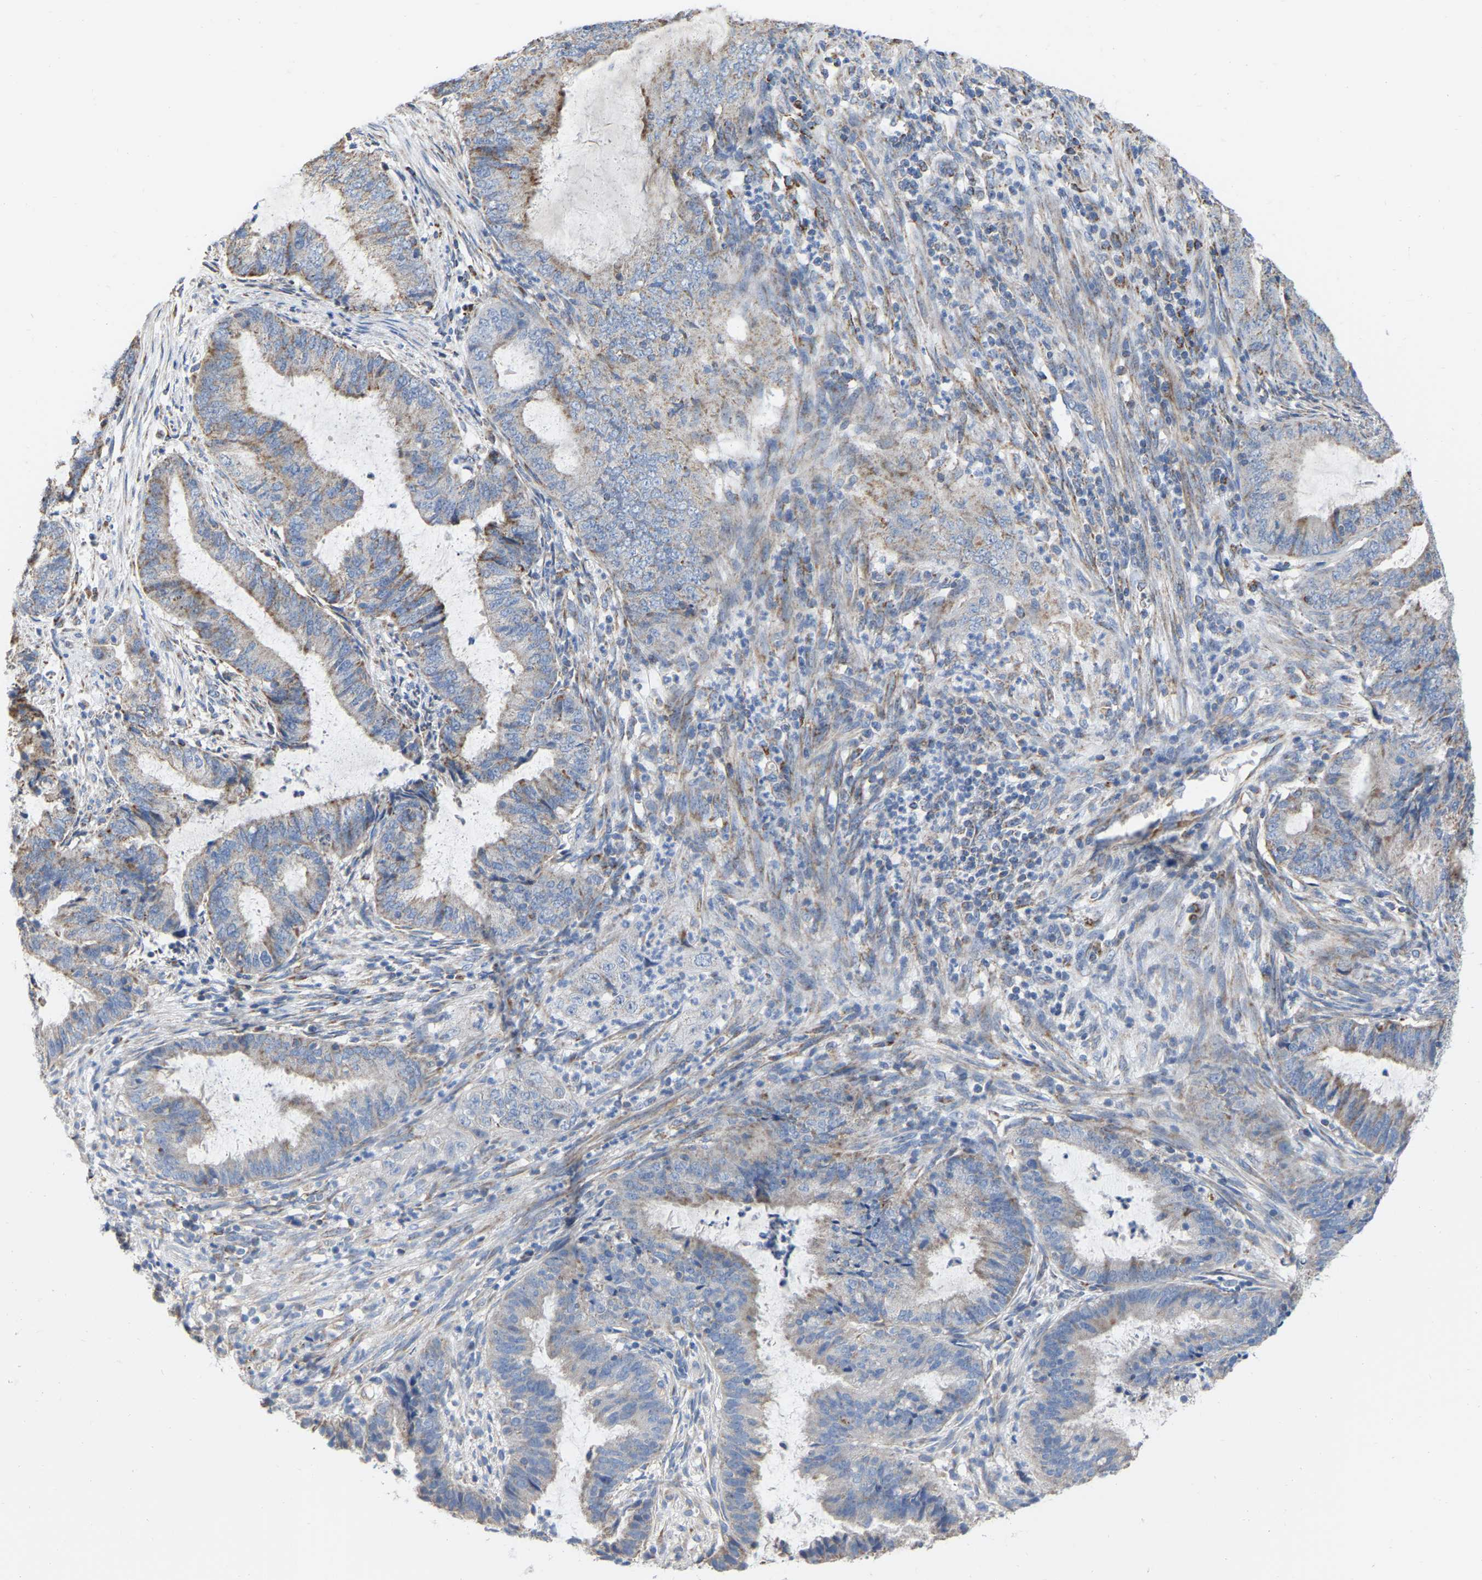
{"staining": {"intensity": "weak", "quantity": "<25%", "location": "cytoplasmic/membranous"}, "tissue": "endometrial cancer", "cell_type": "Tumor cells", "image_type": "cancer", "snomed": [{"axis": "morphology", "description": "Adenocarcinoma, NOS"}, {"axis": "topography", "description": "Endometrium"}], "caption": "Immunohistochemistry (IHC) histopathology image of neoplastic tissue: human endometrial cancer stained with DAB exhibits no significant protein expression in tumor cells.", "gene": "CBLB", "patient": {"sex": "female", "age": 51}}